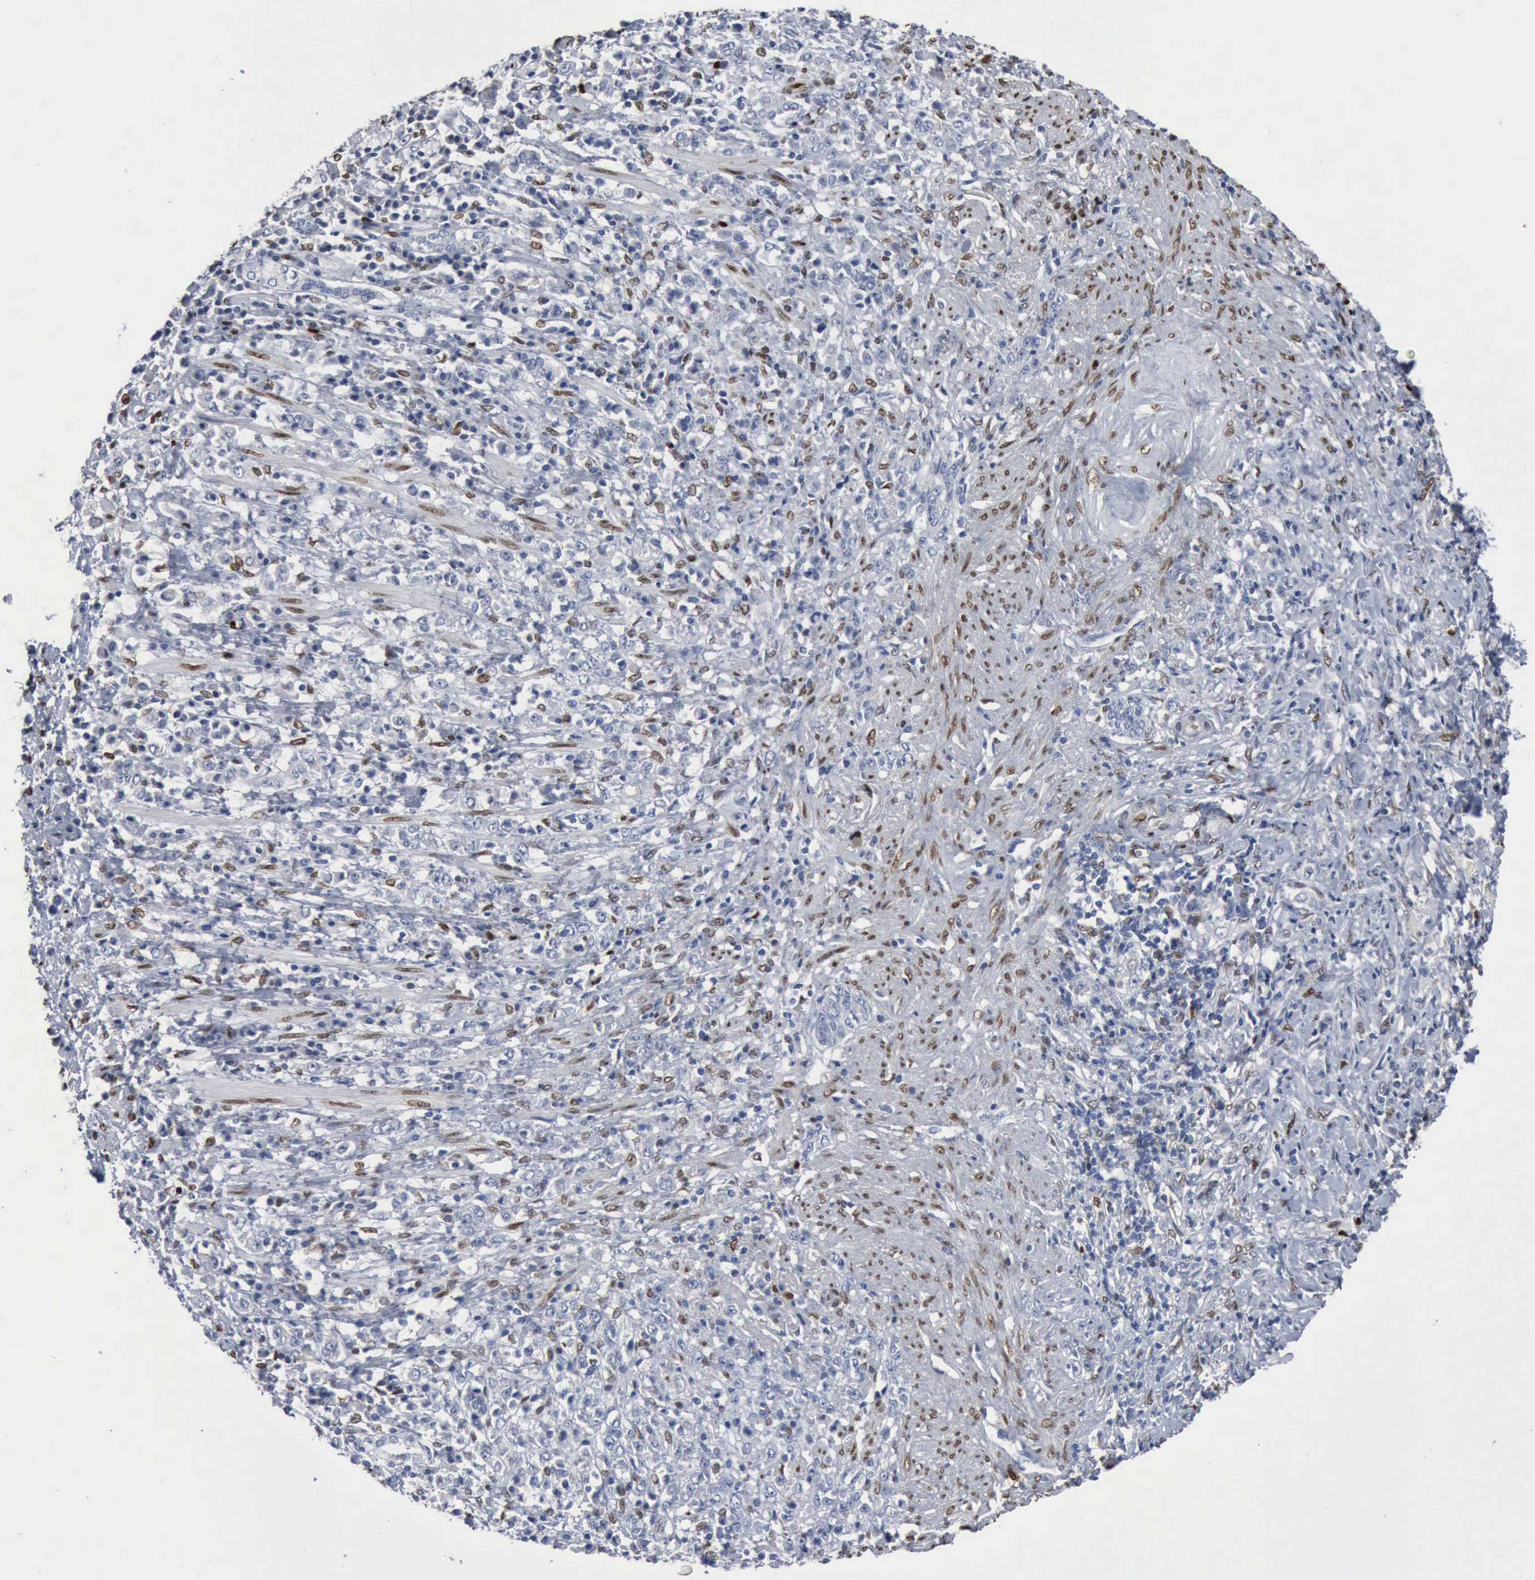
{"staining": {"intensity": "negative", "quantity": "none", "location": "none"}, "tissue": "stomach cancer", "cell_type": "Tumor cells", "image_type": "cancer", "snomed": [{"axis": "morphology", "description": "Adenocarcinoma, NOS"}, {"axis": "topography", "description": "Stomach, lower"}], "caption": "IHC of human stomach cancer reveals no staining in tumor cells.", "gene": "FGF2", "patient": {"sex": "male", "age": 88}}